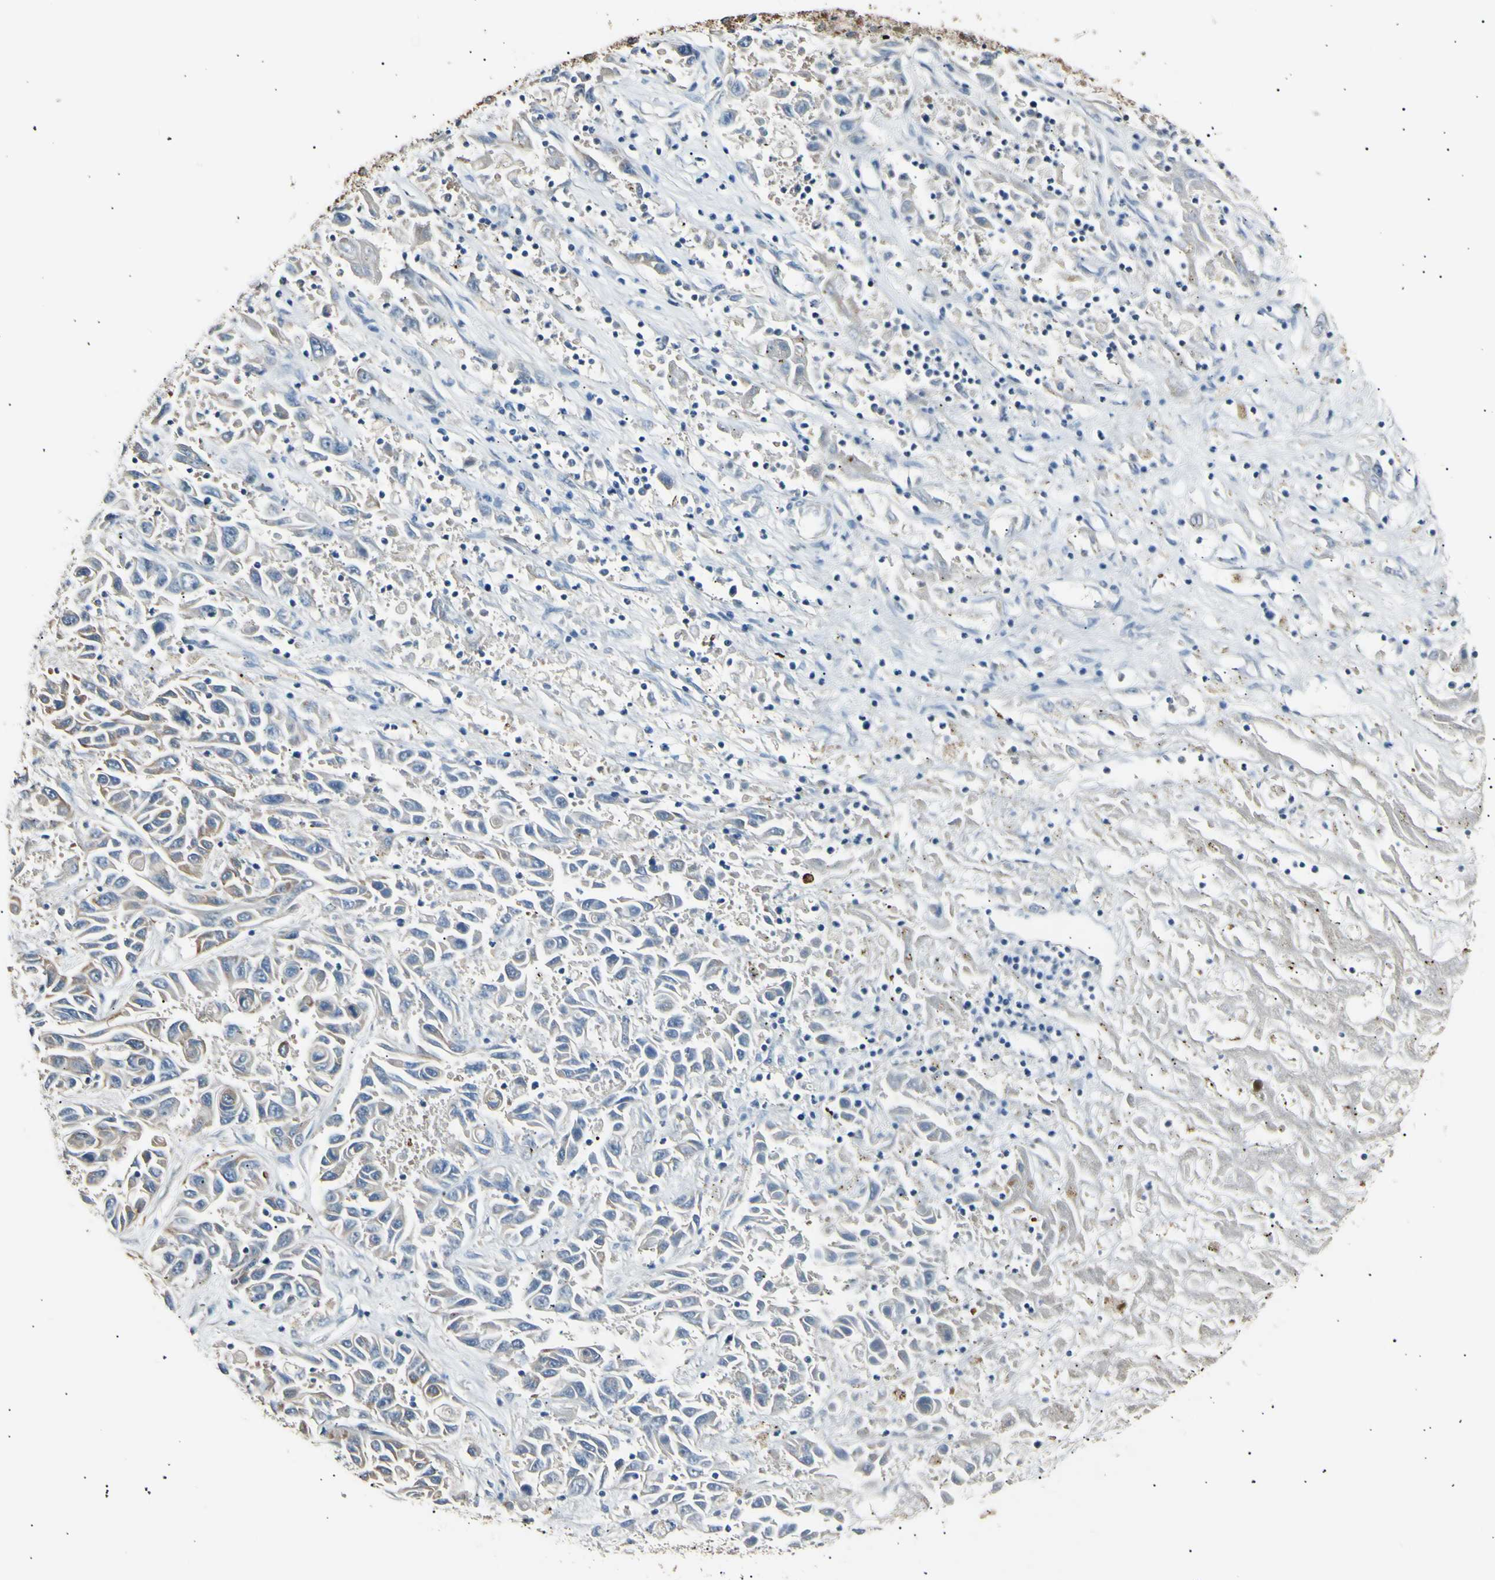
{"staining": {"intensity": "weak", "quantity": "25%-75%", "location": "cytoplasmic/membranous"}, "tissue": "liver cancer", "cell_type": "Tumor cells", "image_type": "cancer", "snomed": [{"axis": "morphology", "description": "Cholangiocarcinoma"}, {"axis": "topography", "description": "Liver"}], "caption": "DAB (3,3'-diaminobenzidine) immunohistochemical staining of cholangiocarcinoma (liver) demonstrates weak cytoplasmic/membranous protein staining in about 25%-75% of tumor cells. (DAB = brown stain, brightfield microscopy at high magnification).", "gene": "LDLR", "patient": {"sex": "female", "age": 52}}